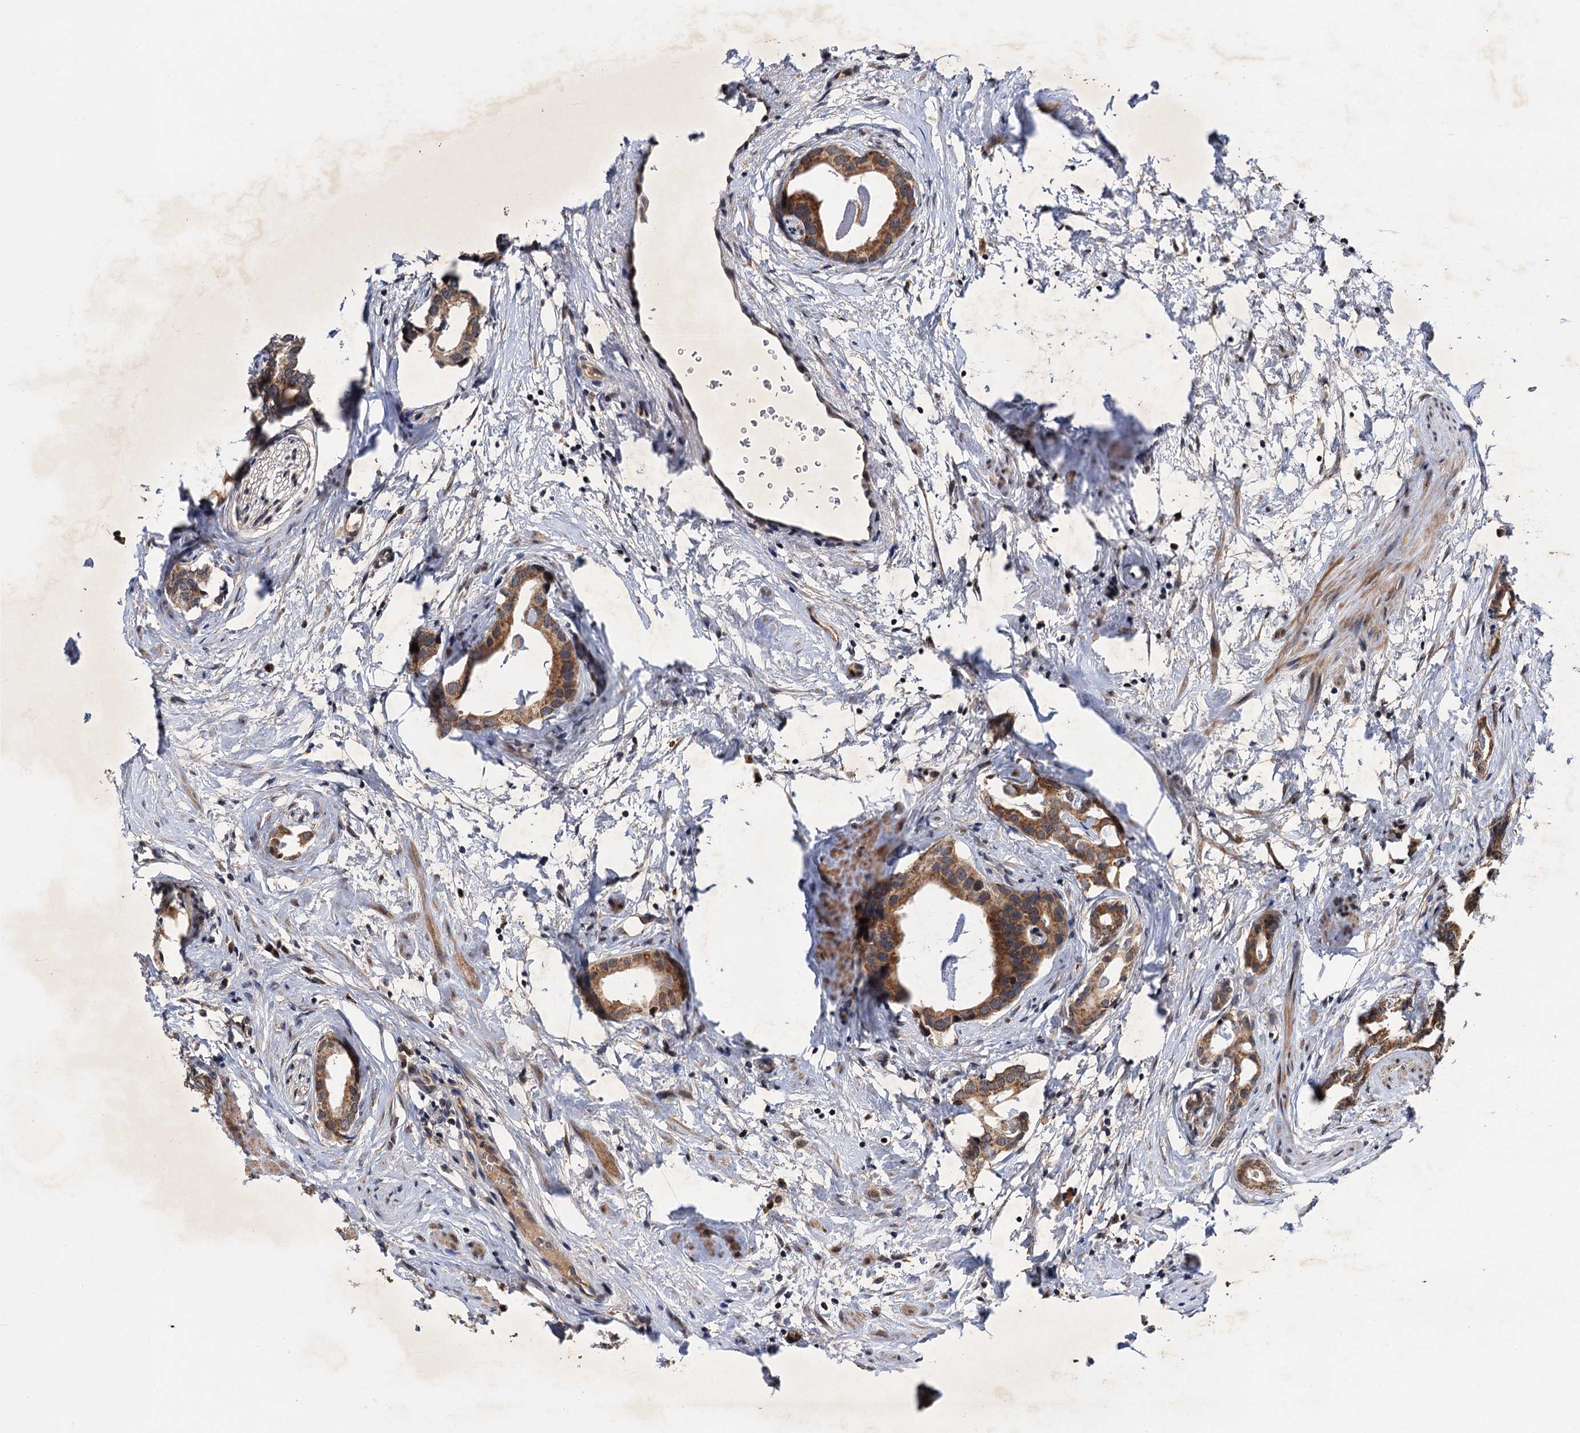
{"staining": {"intensity": "strong", "quantity": ">75%", "location": "cytoplasmic/membranous"}, "tissue": "prostate cancer", "cell_type": "Tumor cells", "image_type": "cancer", "snomed": [{"axis": "morphology", "description": "Adenocarcinoma, Low grade"}, {"axis": "topography", "description": "Prostate"}], "caption": "Immunohistochemical staining of human adenocarcinoma (low-grade) (prostate) displays high levels of strong cytoplasmic/membranous staining in approximately >75% of tumor cells.", "gene": "NAA16", "patient": {"sex": "male", "age": 63}}